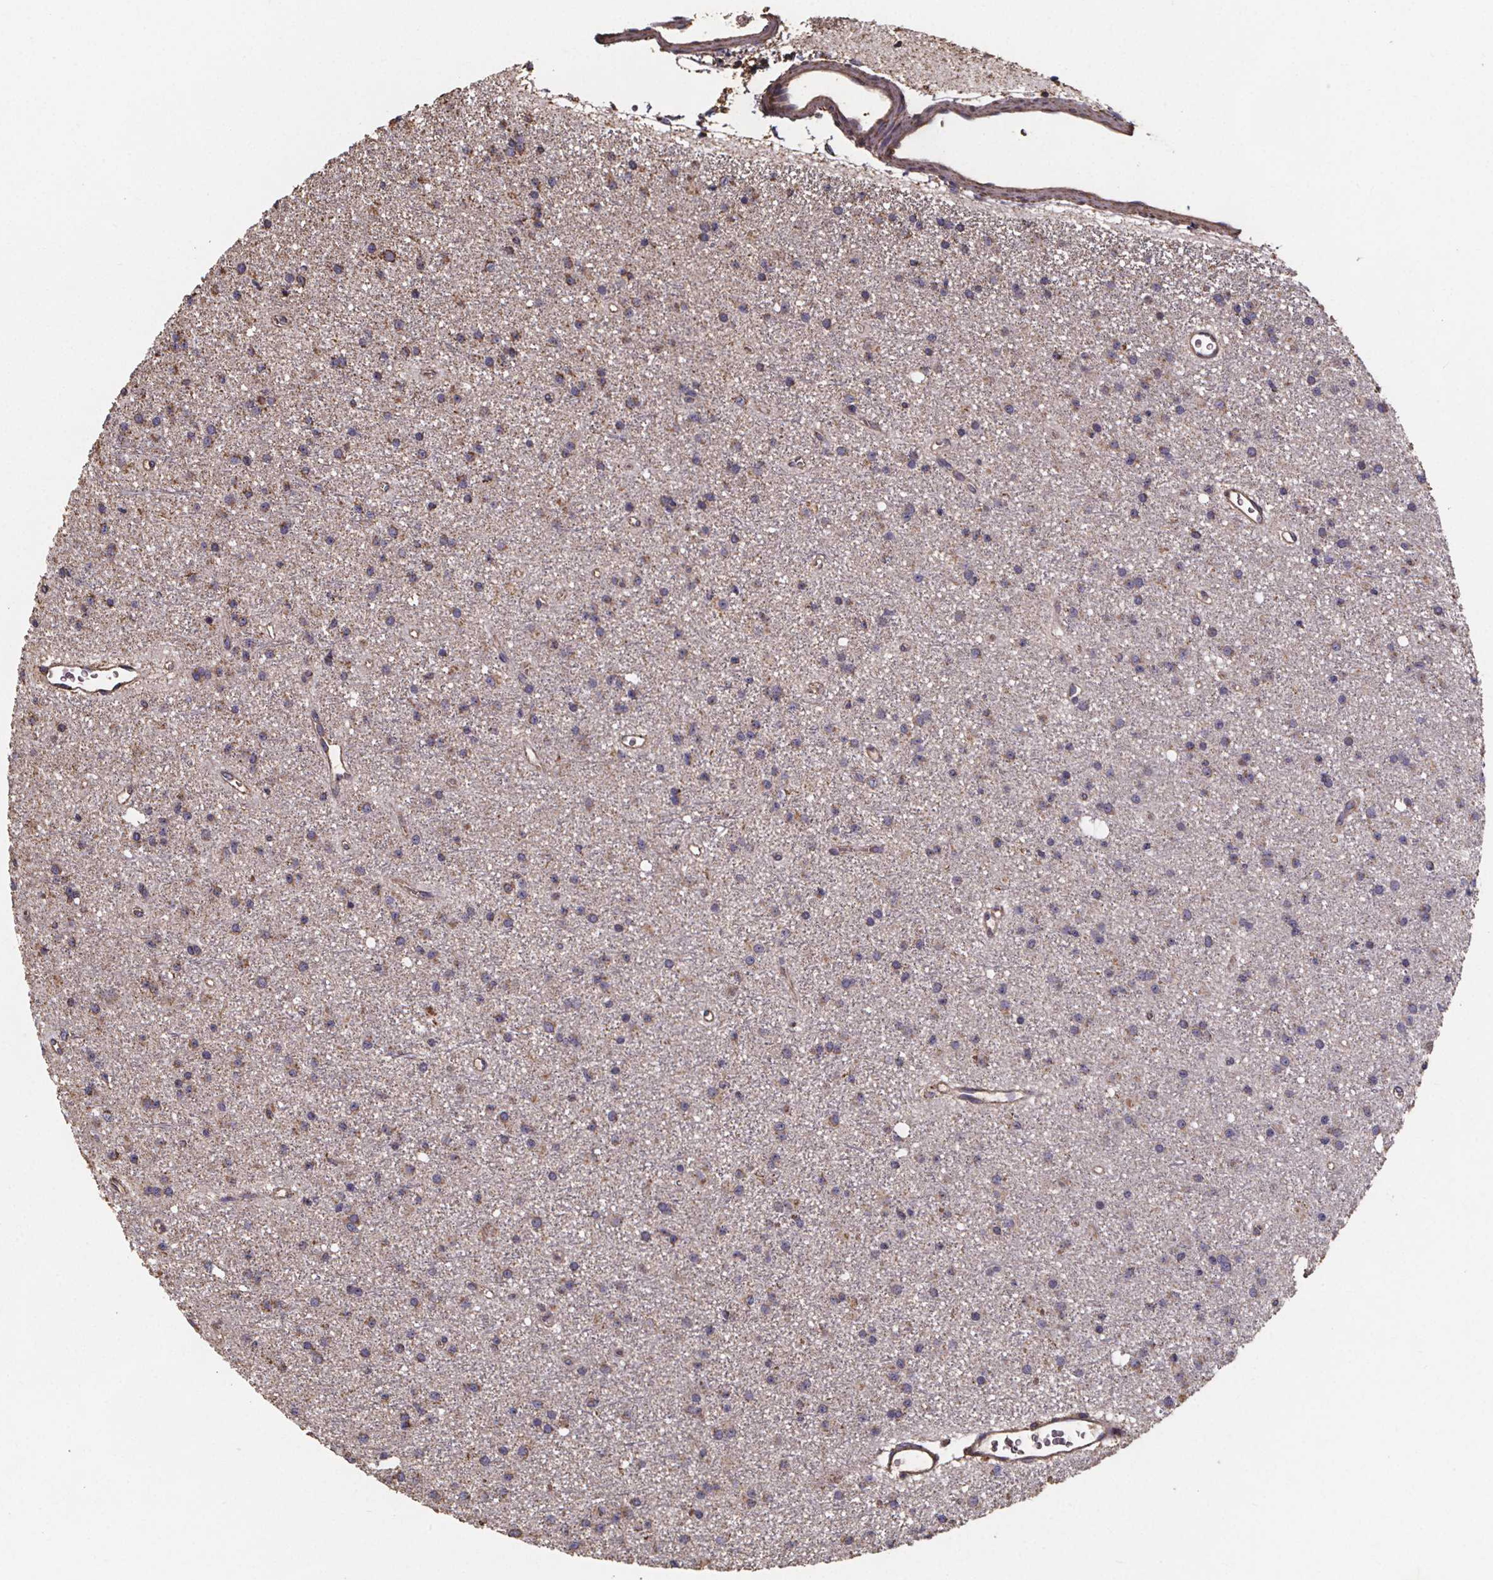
{"staining": {"intensity": "weak", "quantity": "<25%", "location": "cytoplasmic/membranous"}, "tissue": "glioma", "cell_type": "Tumor cells", "image_type": "cancer", "snomed": [{"axis": "morphology", "description": "Glioma, malignant, Low grade"}, {"axis": "topography", "description": "Brain"}], "caption": "IHC of human malignant glioma (low-grade) shows no staining in tumor cells.", "gene": "SLC35D2", "patient": {"sex": "male", "age": 27}}